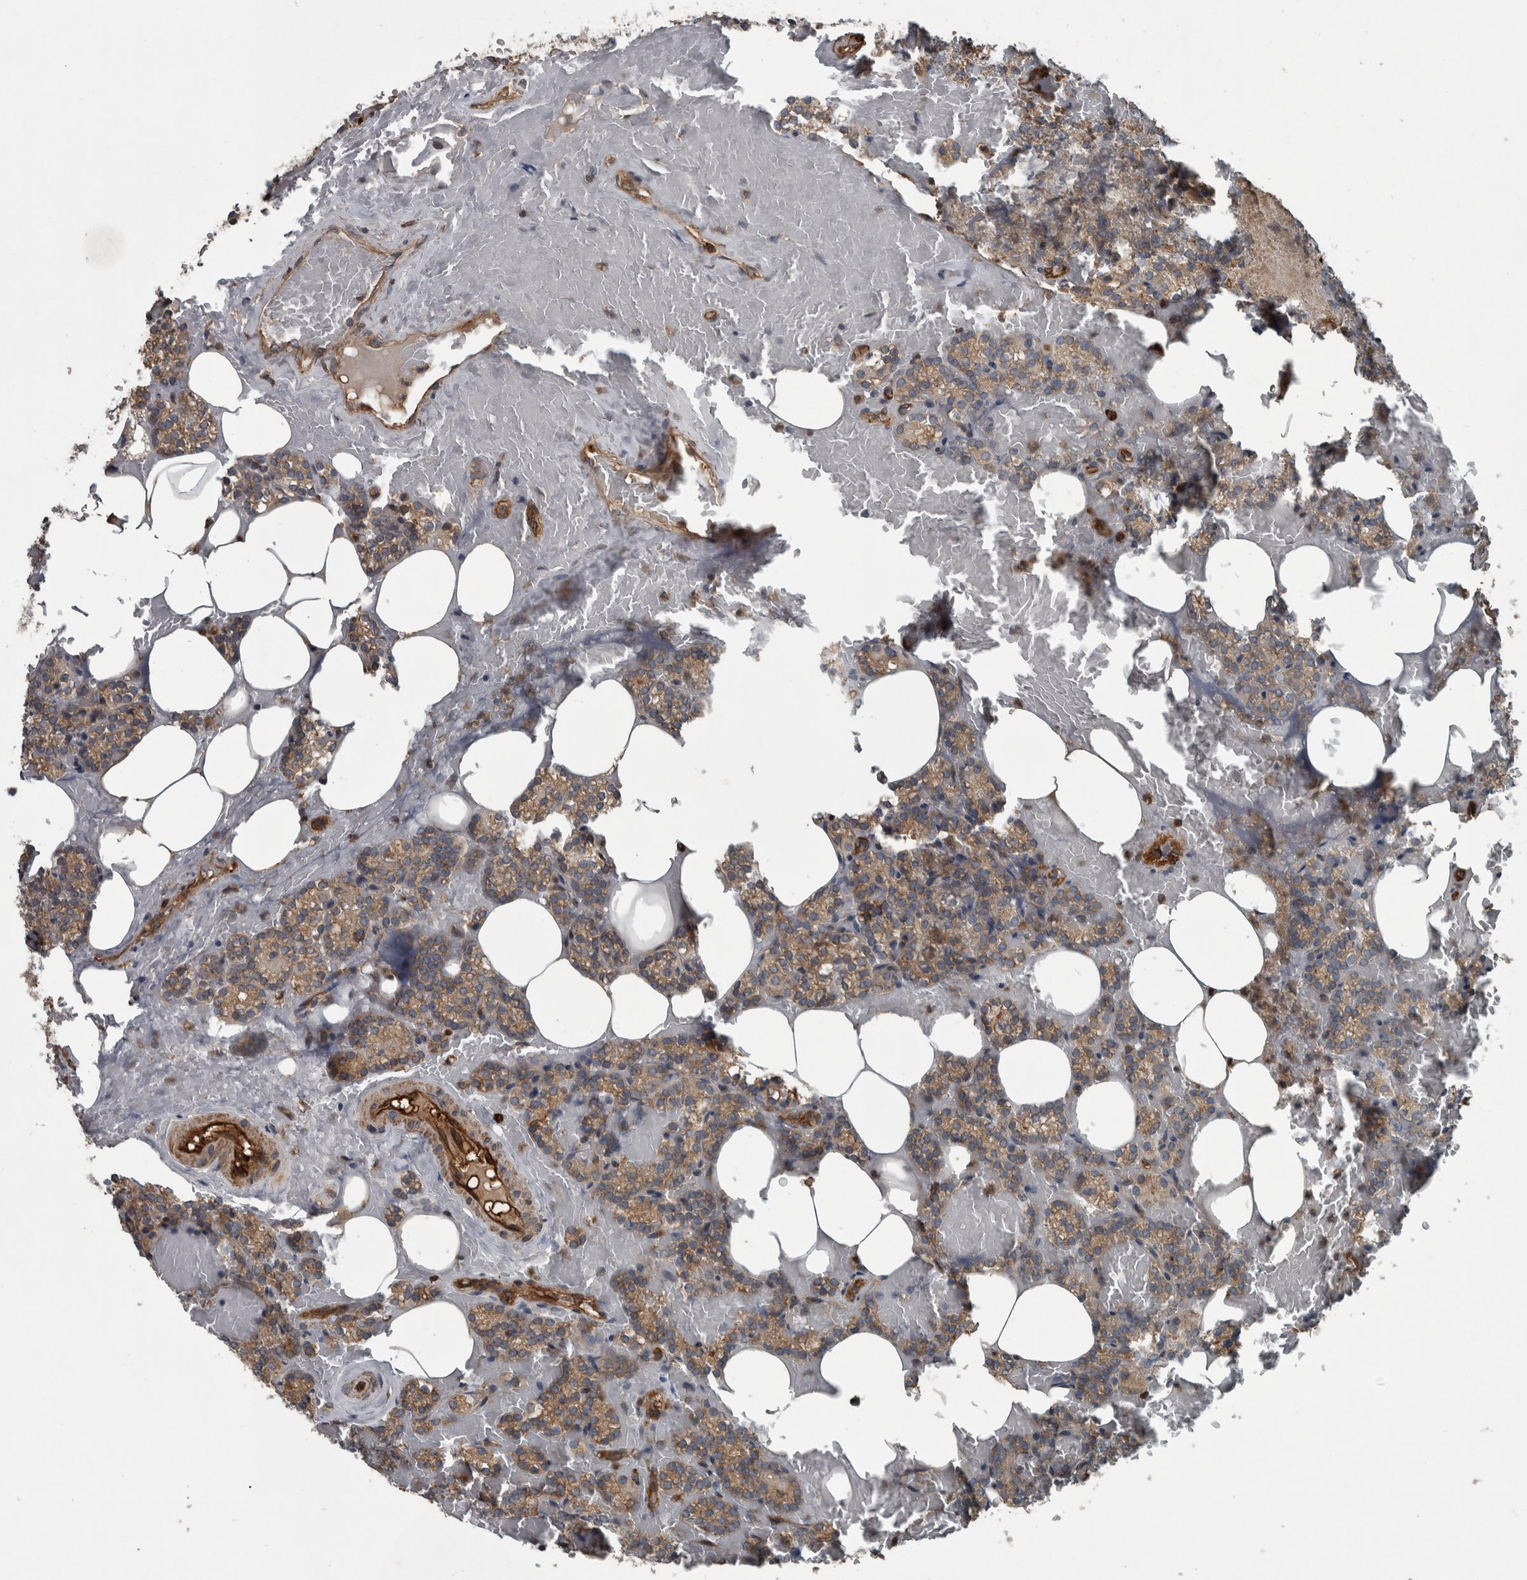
{"staining": {"intensity": "moderate", "quantity": "25%-75%", "location": "cytoplasmic/membranous"}, "tissue": "parathyroid gland", "cell_type": "Glandular cells", "image_type": "normal", "snomed": [{"axis": "morphology", "description": "Normal tissue, NOS"}, {"axis": "topography", "description": "Parathyroid gland"}], "caption": "Immunohistochemical staining of normal parathyroid gland reveals moderate cytoplasmic/membranous protein positivity in approximately 25%-75% of glandular cells.", "gene": "EXOC8", "patient": {"sex": "female", "age": 78}}